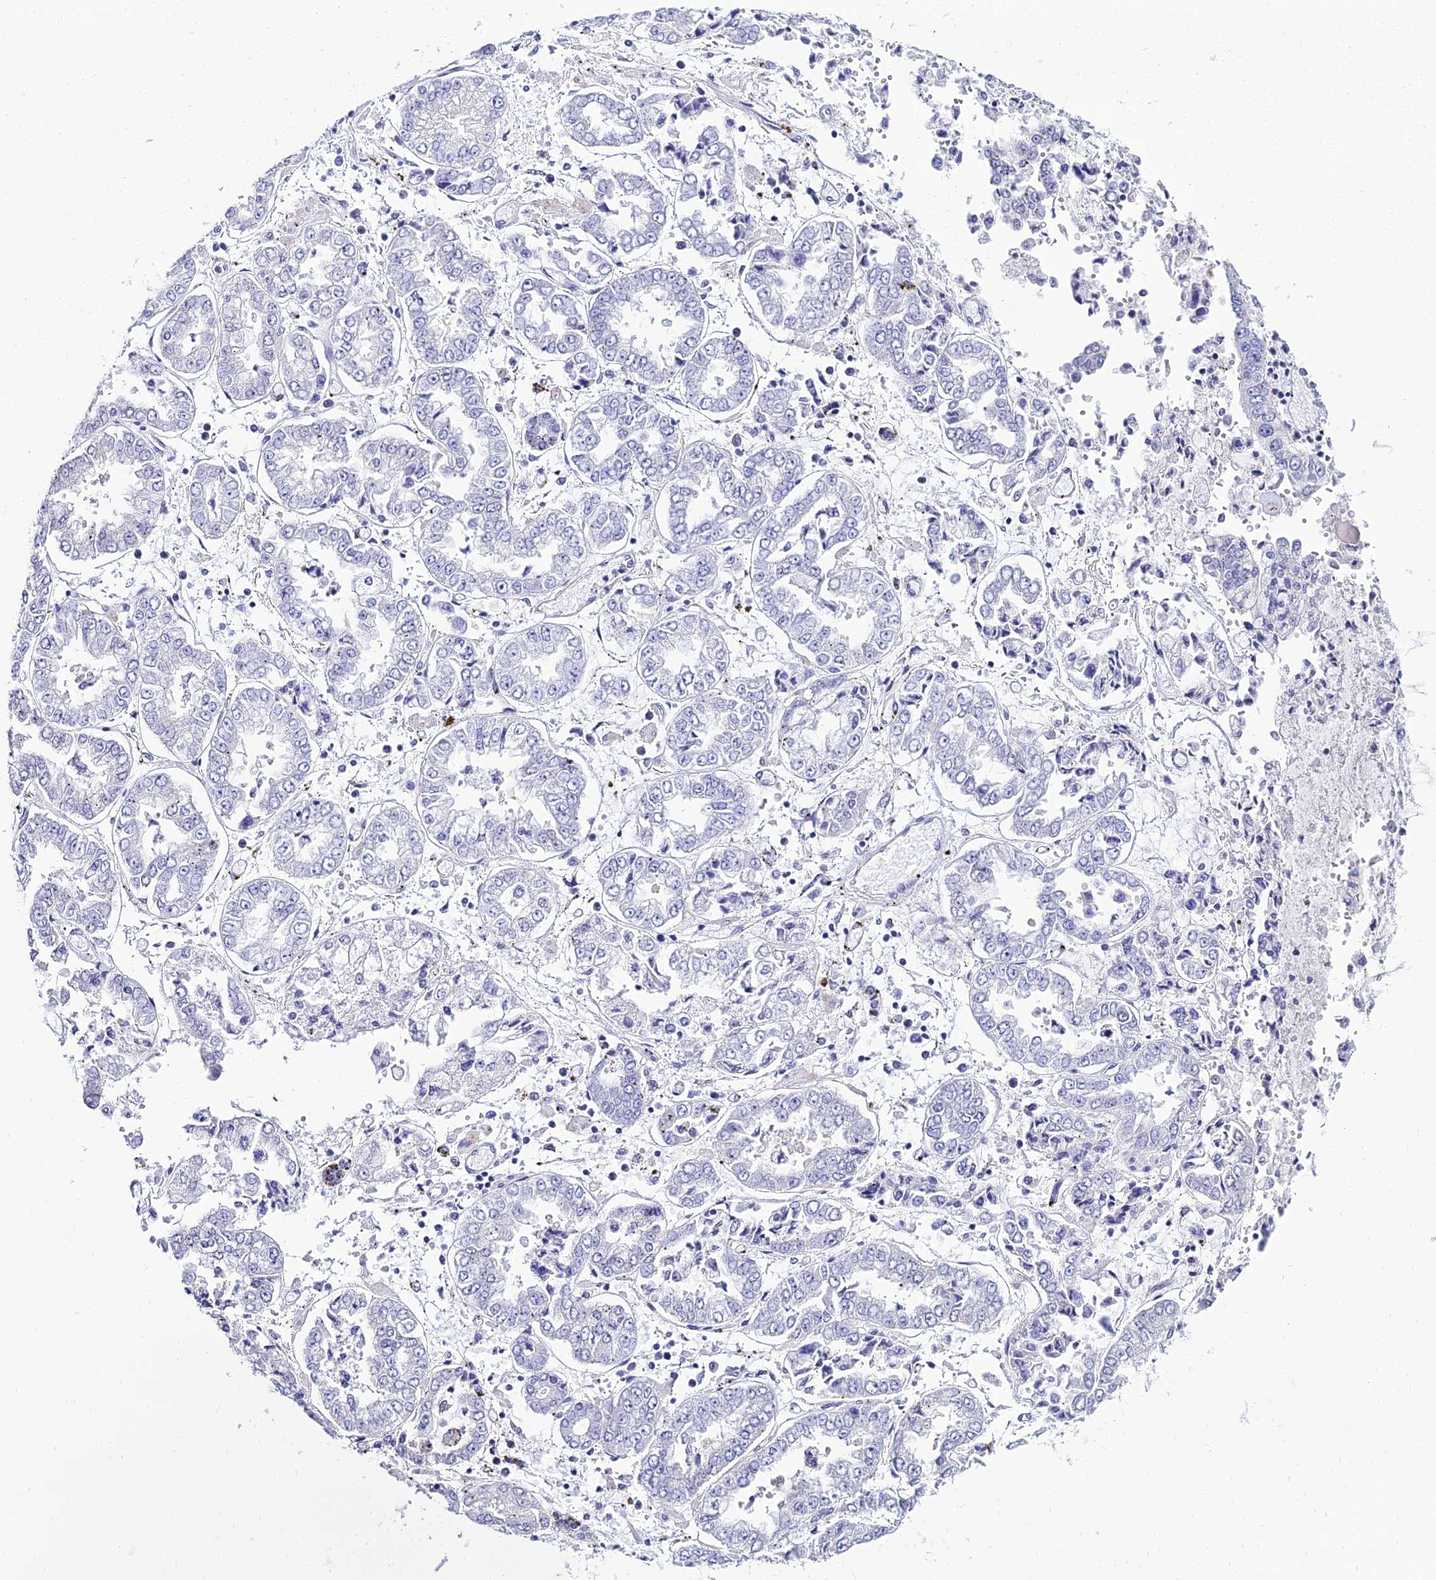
{"staining": {"intensity": "negative", "quantity": "none", "location": "none"}, "tissue": "stomach cancer", "cell_type": "Tumor cells", "image_type": "cancer", "snomed": [{"axis": "morphology", "description": "Adenocarcinoma, NOS"}, {"axis": "topography", "description": "Stomach"}], "caption": "The immunohistochemistry histopathology image has no significant positivity in tumor cells of adenocarcinoma (stomach) tissue.", "gene": "PPP4R2", "patient": {"sex": "male", "age": 76}}